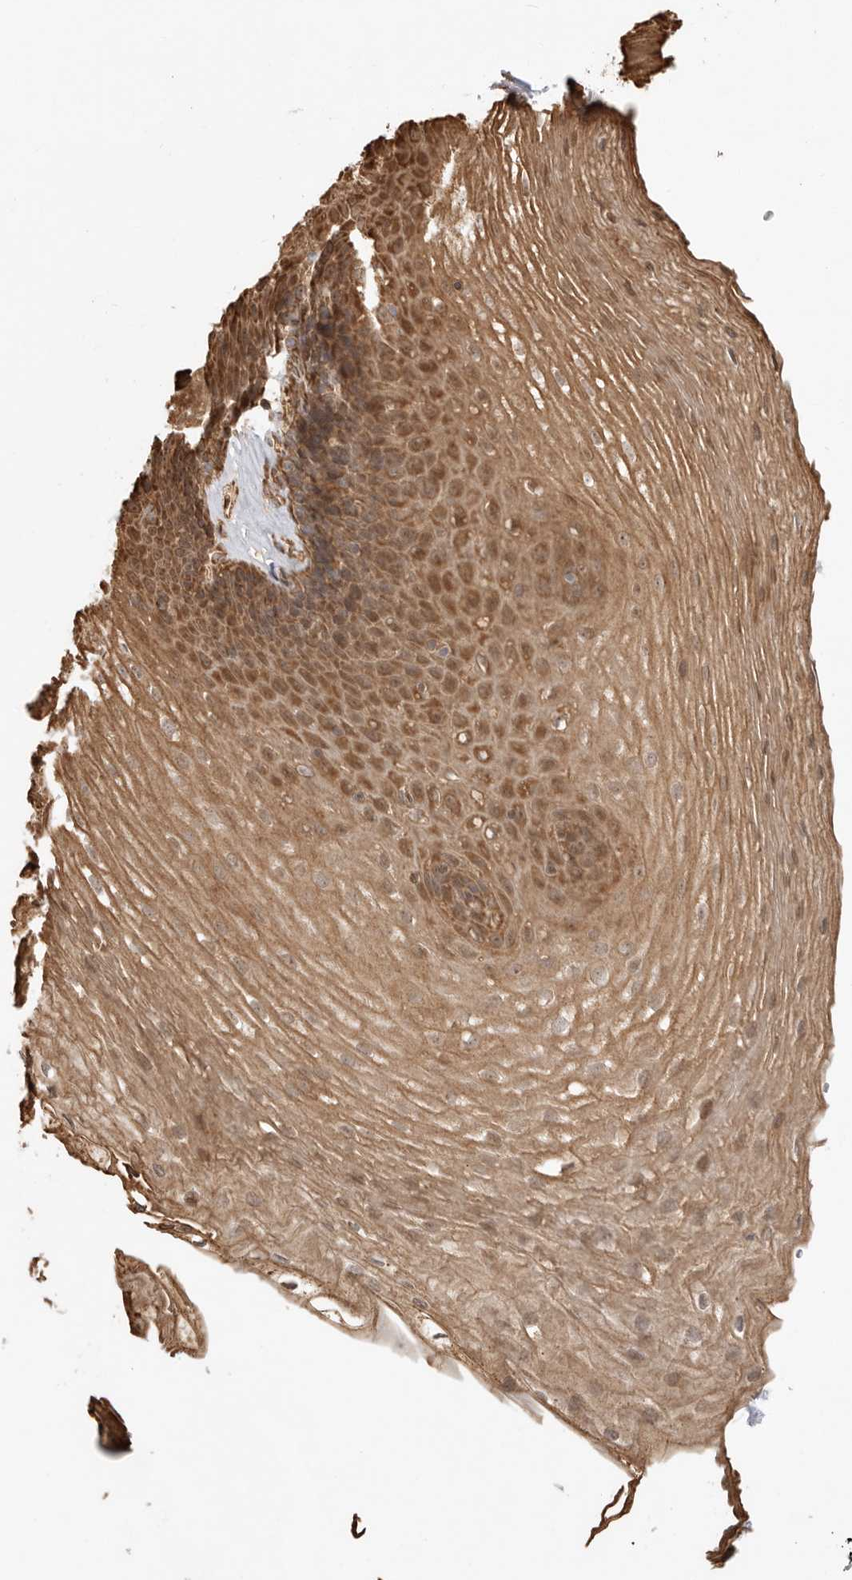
{"staining": {"intensity": "moderate", "quantity": ">75%", "location": "cytoplasmic/membranous"}, "tissue": "esophagus", "cell_type": "Squamous epithelial cells", "image_type": "normal", "snomed": [{"axis": "morphology", "description": "Normal tissue, NOS"}, {"axis": "topography", "description": "Esophagus"}], "caption": "Protein analysis of benign esophagus exhibits moderate cytoplasmic/membranous positivity in about >75% of squamous epithelial cells.", "gene": "DPH7", "patient": {"sex": "female", "age": 66}}